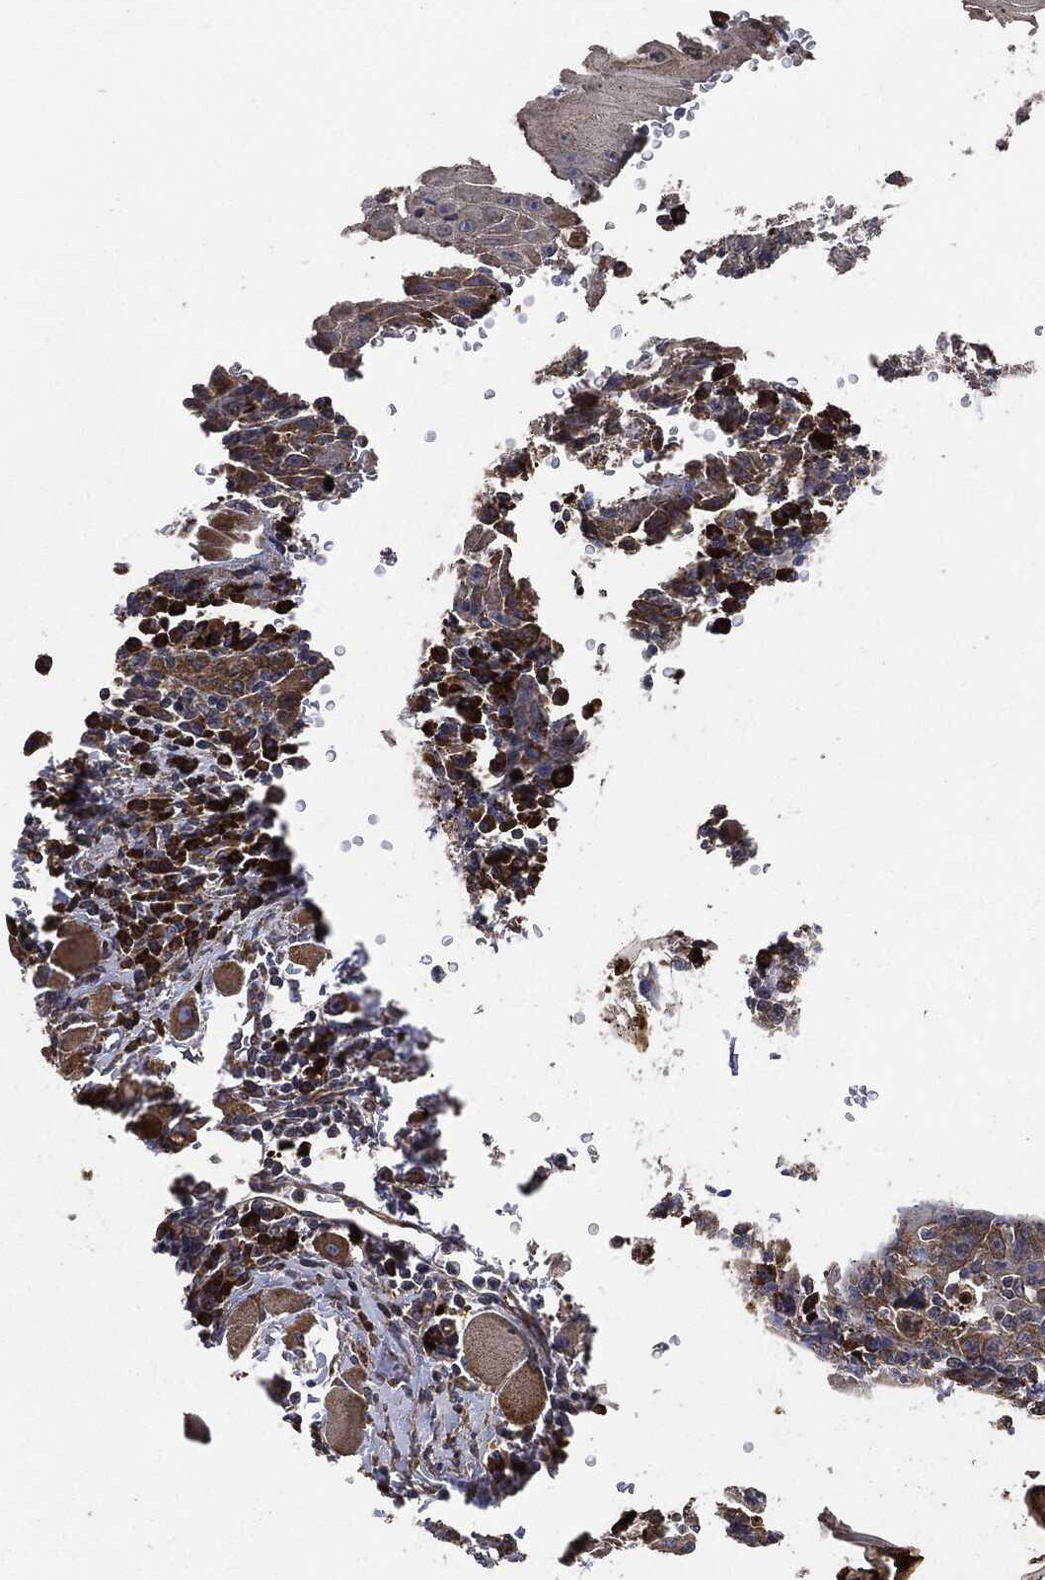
{"staining": {"intensity": "strong", "quantity": "25%-75%", "location": "cytoplasmic/membranous"}, "tissue": "head and neck cancer", "cell_type": "Tumor cells", "image_type": "cancer", "snomed": [{"axis": "morphology", "description": "Normal tissue, NOS"}, {"axis": "morphology", "description": "Squamous cell carcinoma, NOS"}, {"axis": "topography", "description": "Oral tissue"}, {"axis": "topography", "description": "Head-Neck"}], "caption": "A brown stain shows strong cytoplasmic/membranous staining of a protein in head and neck cancer (squamous cell carcinoma) tumor cells.", "gene": "STK3", "patient": {"sex": "male", "age": 52}}